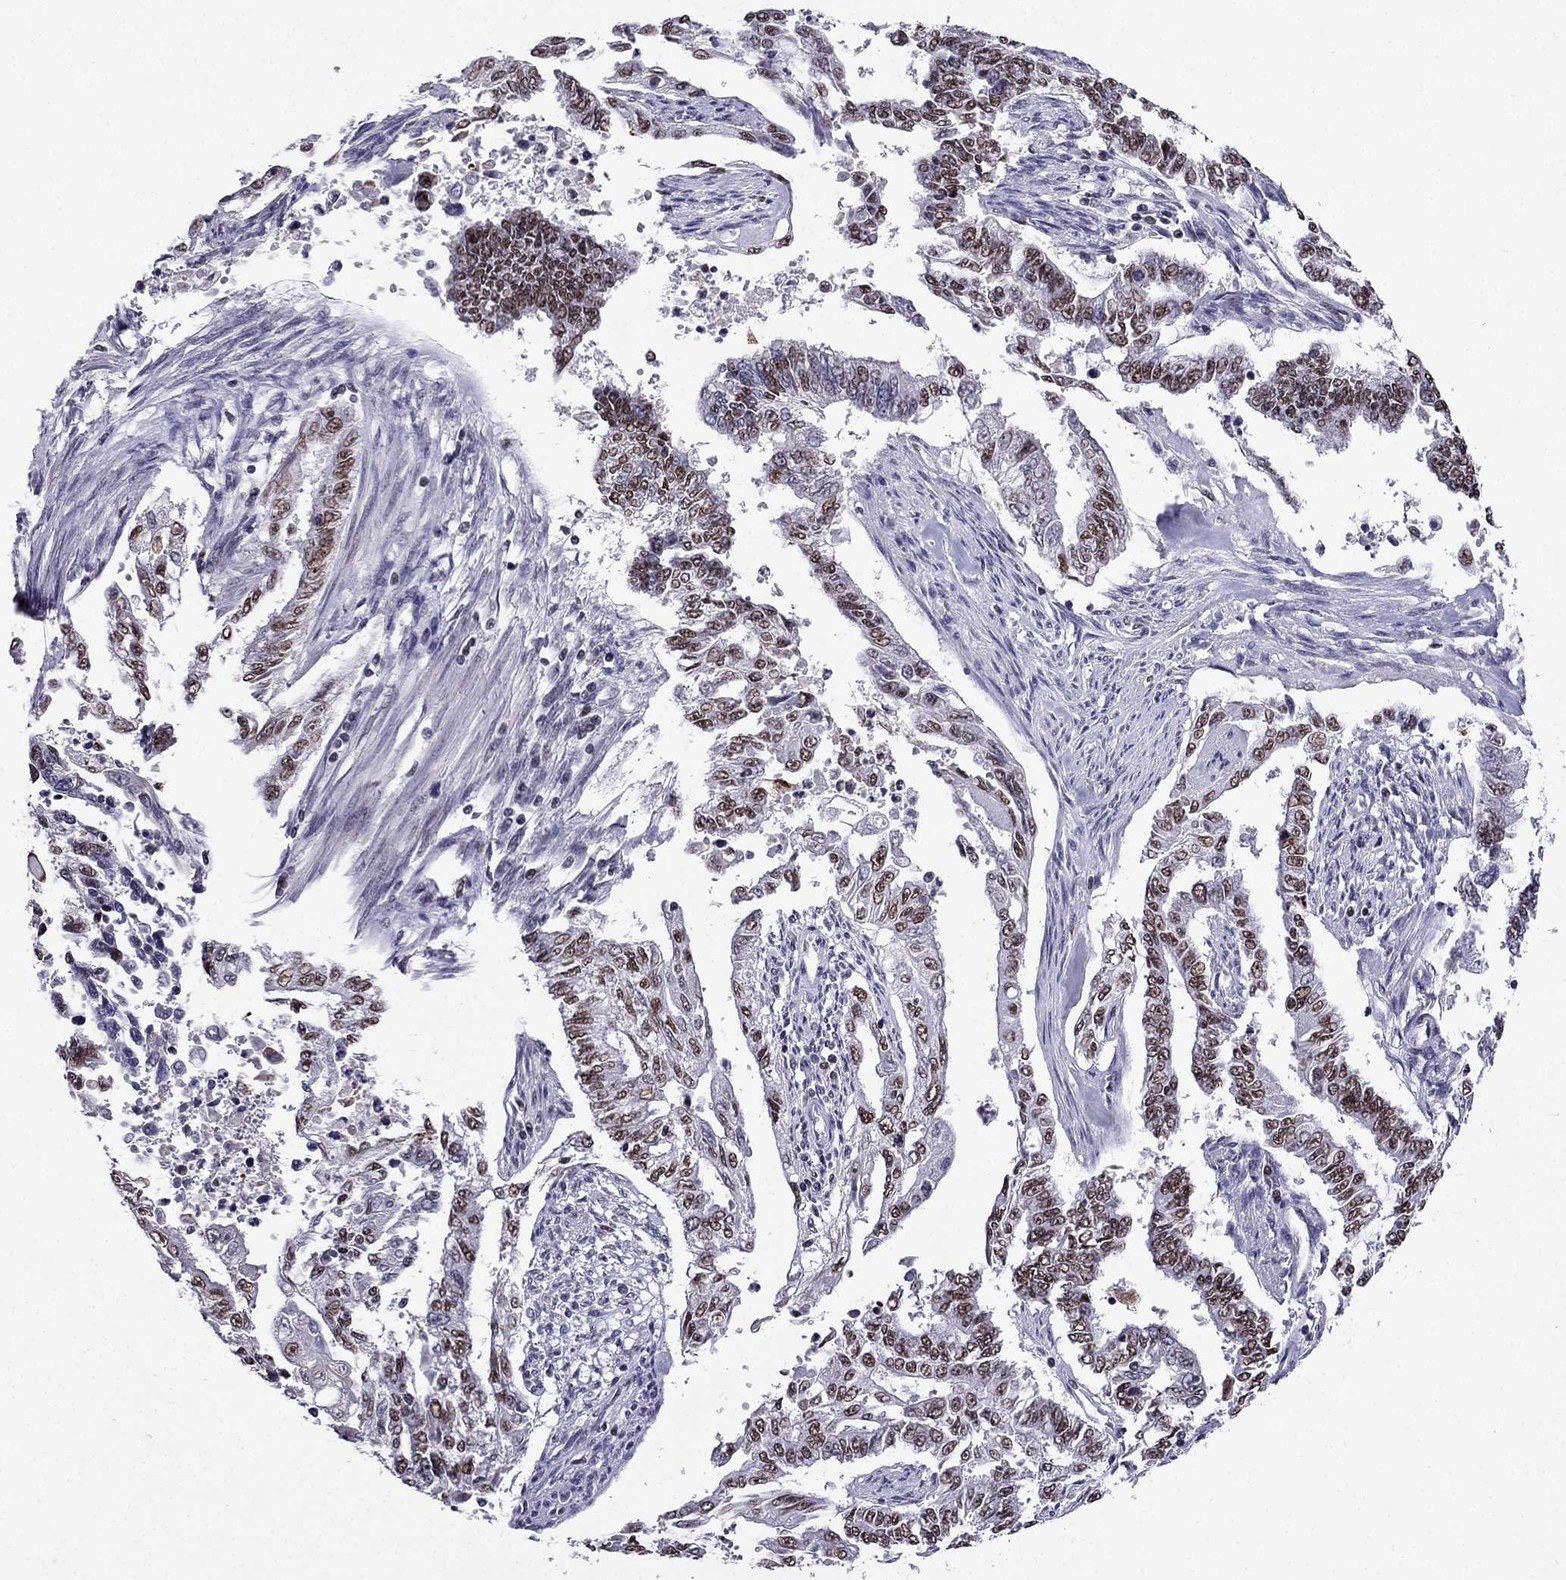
{"staining": {"intensity": "moderate", "quantity": ">75%", "location": "nuclear"}, "tissue": "endometrial cancer", "cell_type": "Tumor cells", "image_type": "cancer", "snomed": [{"axis": "morphology", "description": "Adenocarcinoma, NOS"}, {"axis": "topography", "description": "Uterus"}], "caption": "About >75% of tumor cells in endometrial adenocarcinoma reveal moderate nuclear protein positivity as visualized by brown immunohistochemical staining.", "gene": "ZNF420", "patient": {"sex": "female", "age": 59}}